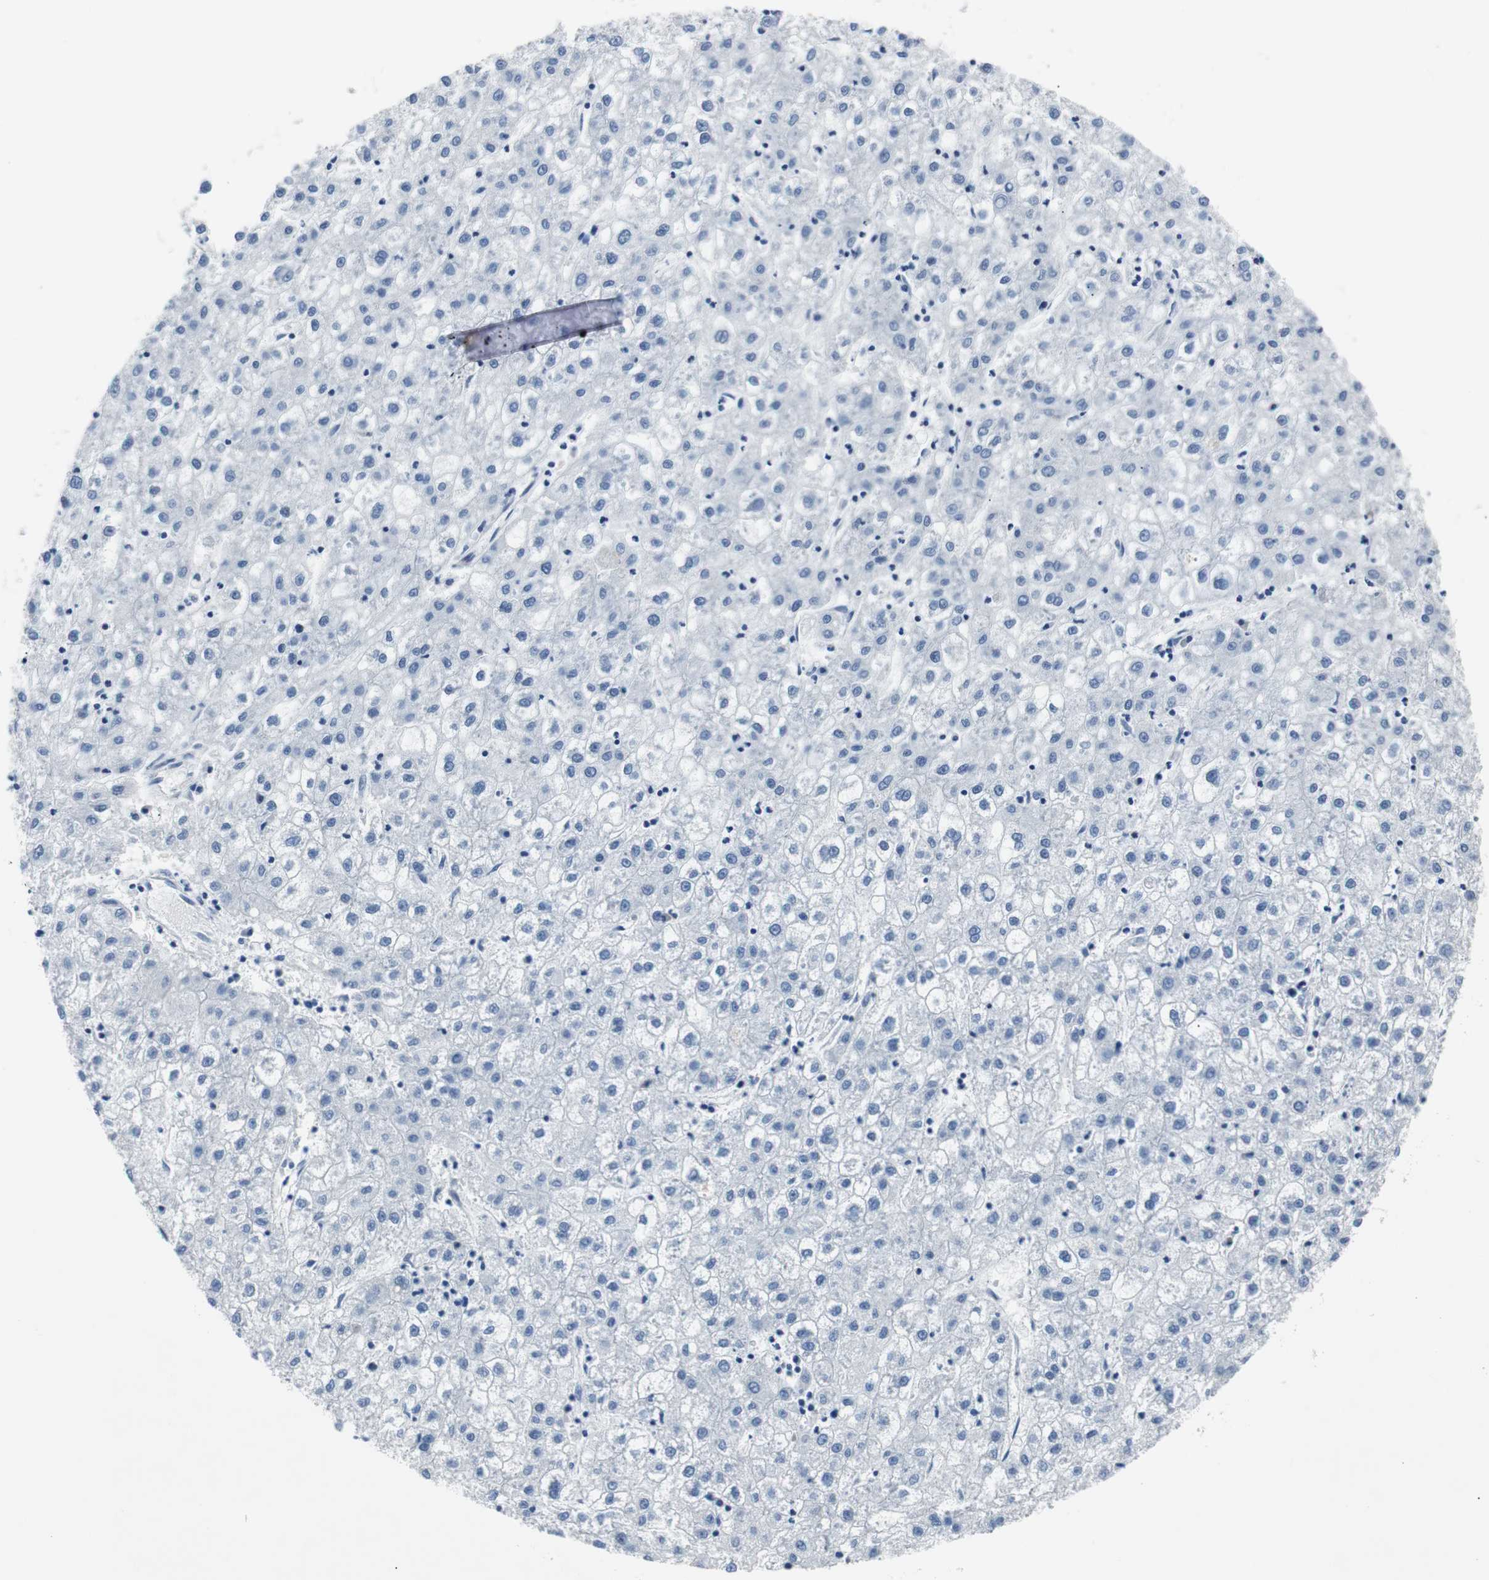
{"staining": {"intensity": "negative", "quantity": "none", "location": "none"}, "tissue": "liver cancer", "cell_type": "Tumor cells", "image_type": "cancer", "snomed": [{"axis": "morphology", "description": "Carcinoma, Hepatocellular, NOS"}, {"axis": "topography", "description": "Liver"}], "caption": "Image shows no protein positivity in tumor cells of hepatocellular carcinoma (liver) tissue.", "gene": "EEF2K", "patient": {"sex": "male", "age": 72}}